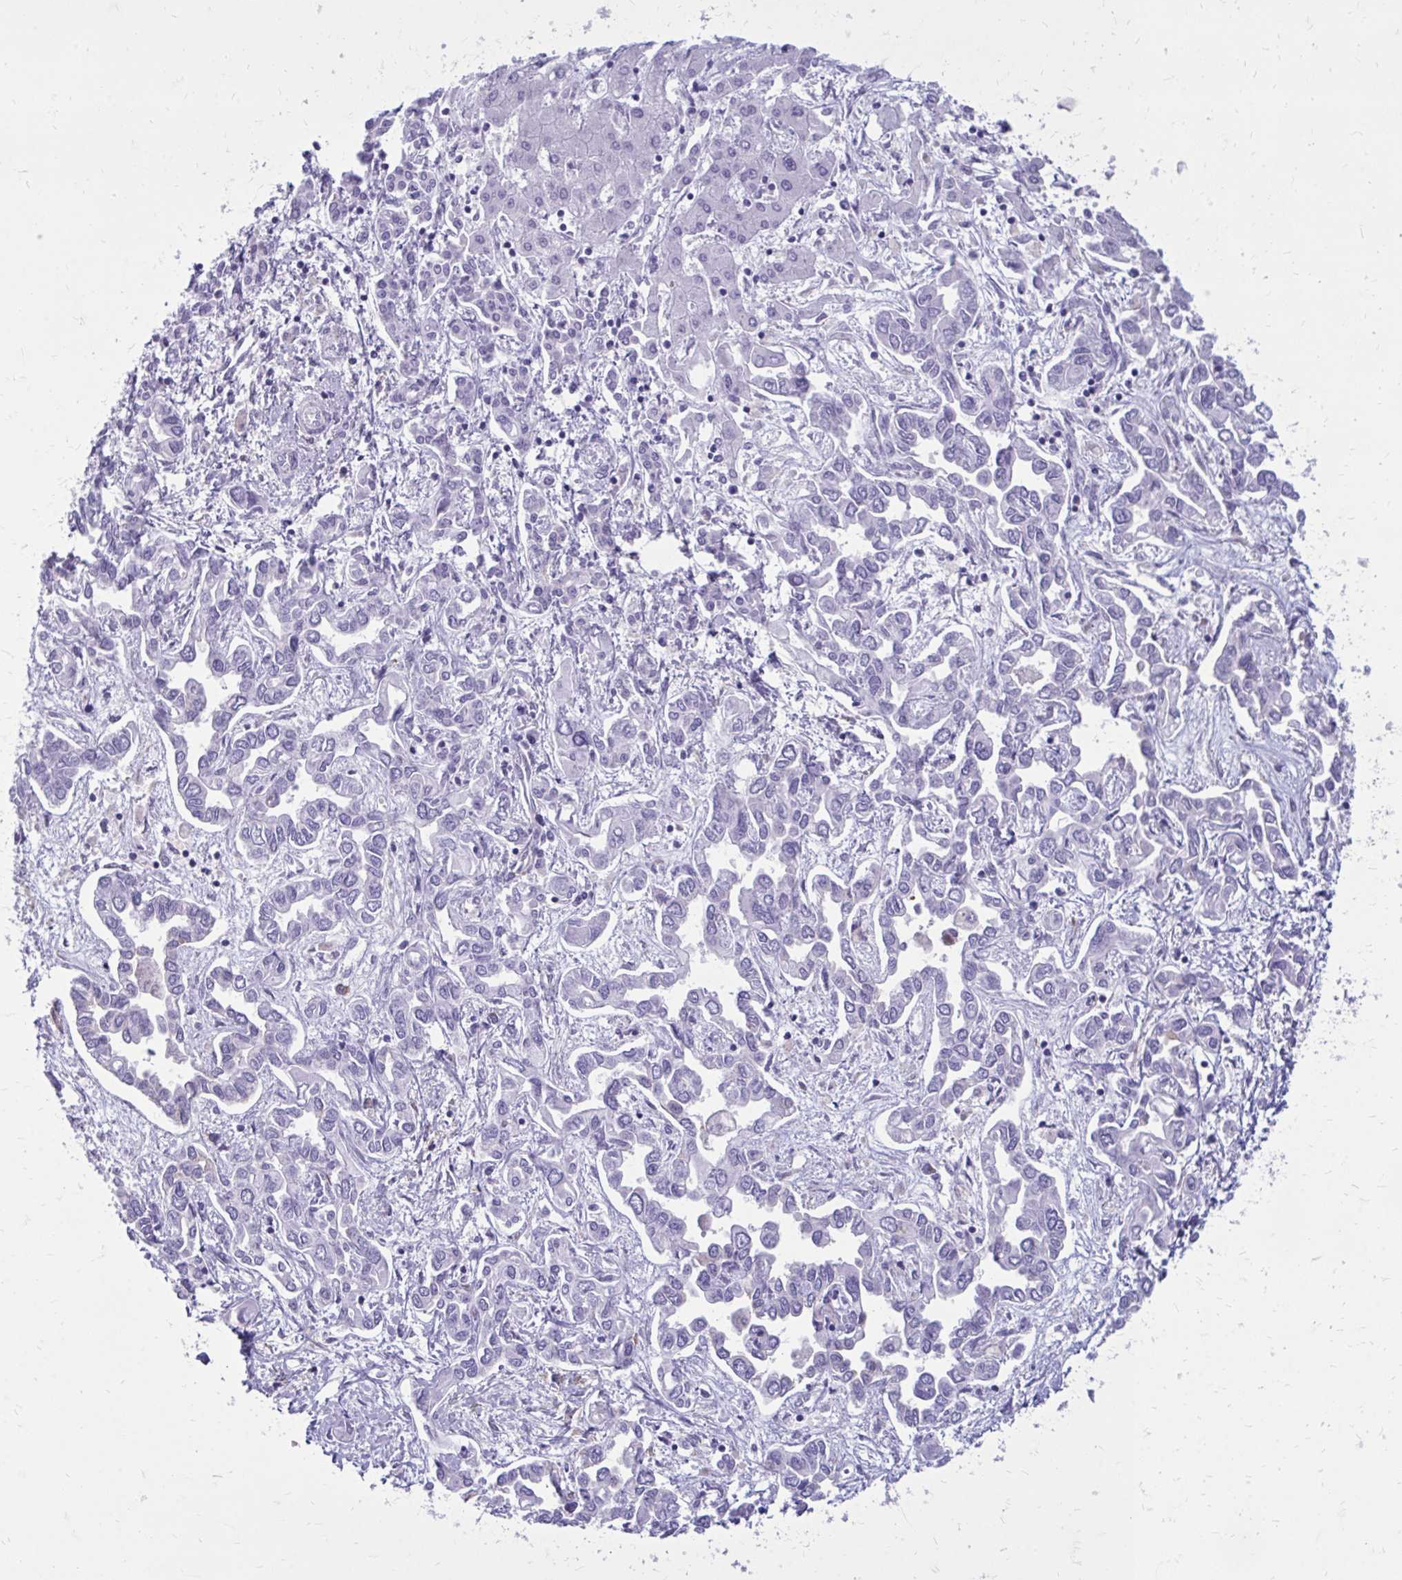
{"staining": {"intensity": "negative", "quantity": "none", "location": "none"}, "tissue": "liver cancer", "cell_type": "Tumor cells", "image_type": "cancer", "snomed": [{"axis": "morphology", "description": "Cholangiocarcinoma"}, {"axis": "topography", "description": "Liver"}], "caption": "The micrograph shows no staining of tumor cells in liver cholangiocarcinoma. (Brightfield microscopy of DAB (3,3'-diaminobenzidine) immunohistochemistry at high magnification).", "gene": "CLTA", "patient": {"sex": "female", "age": 64}}